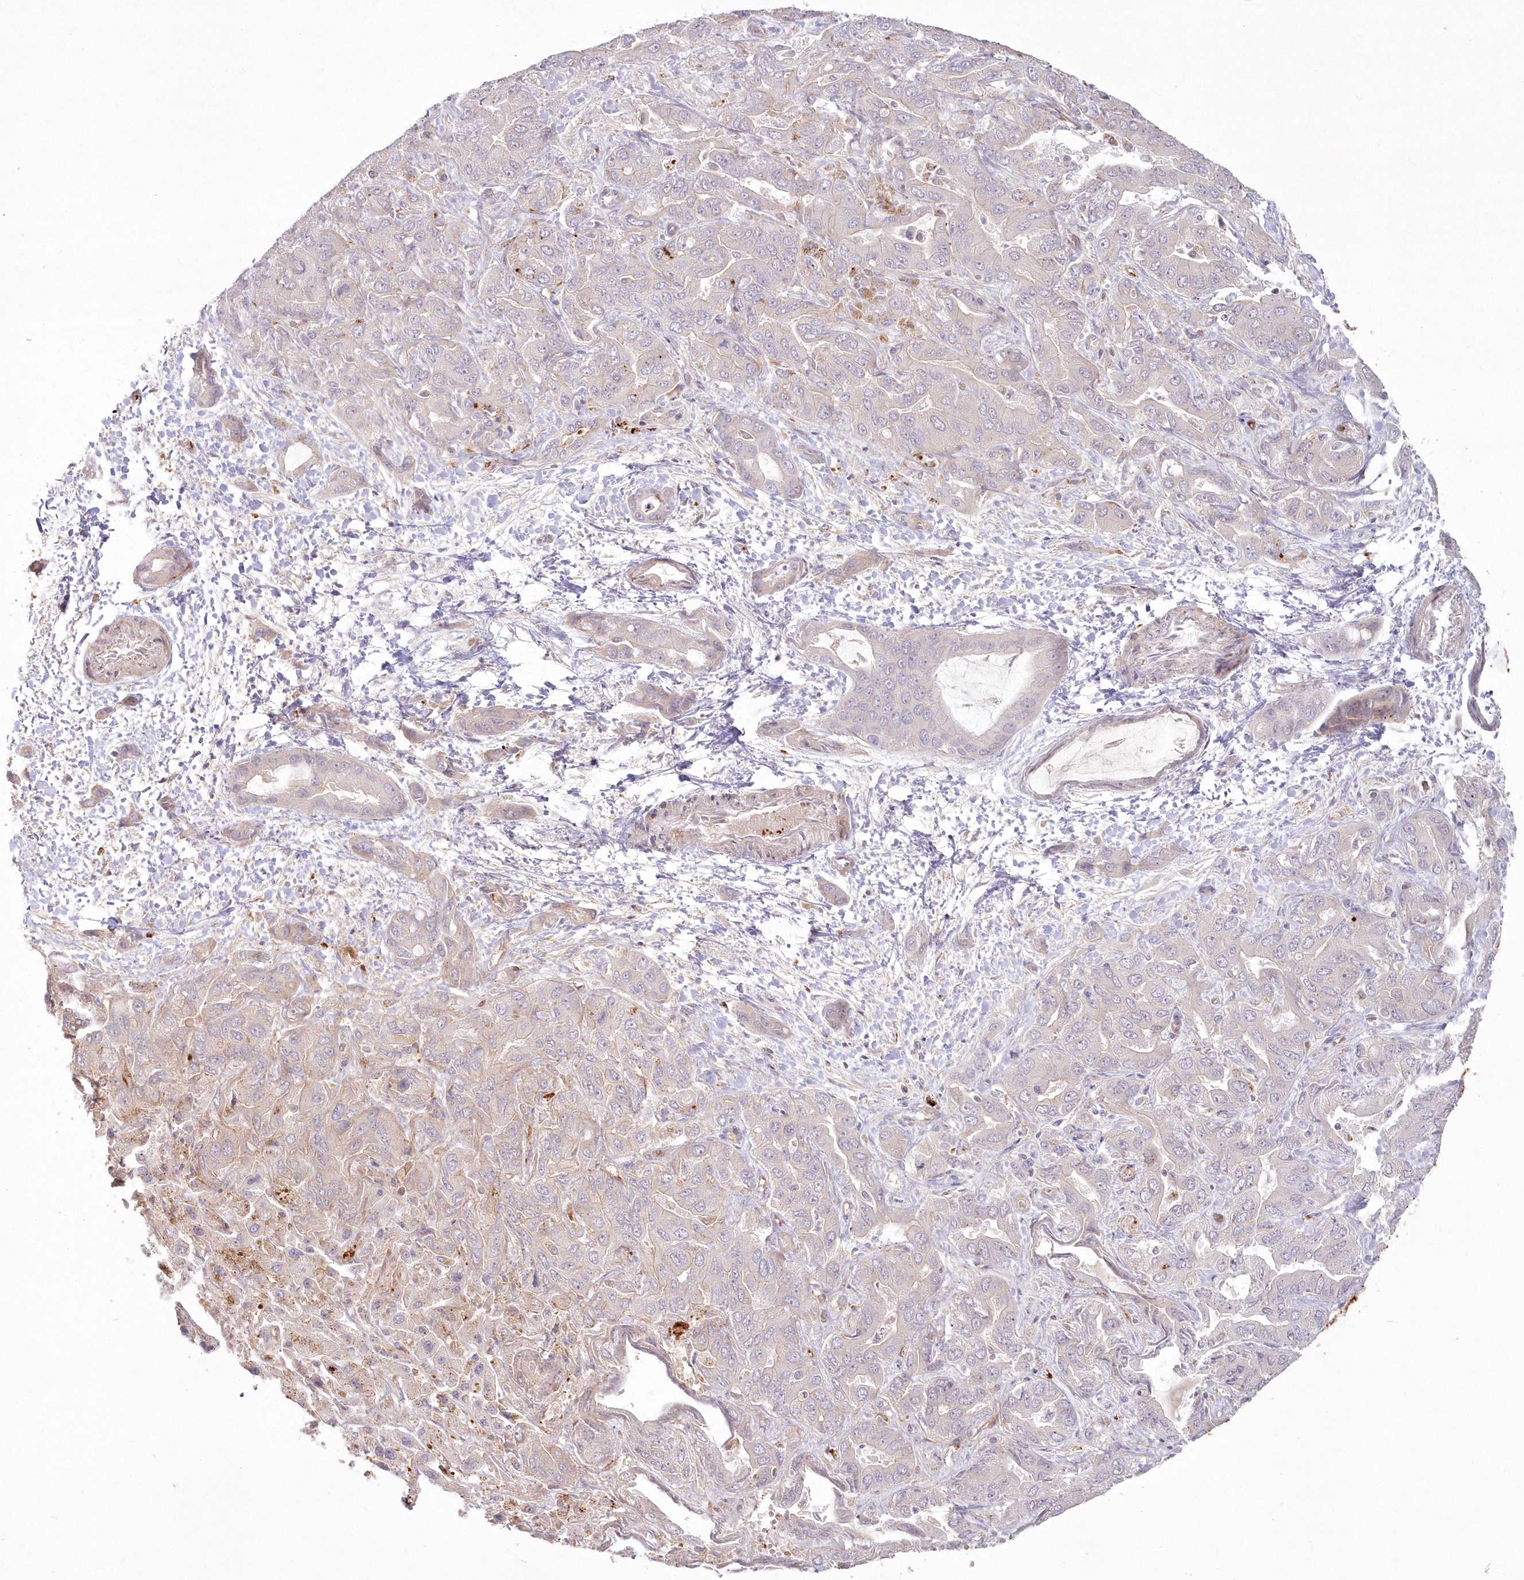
{"staining": {"intensity": "negative", "quantity": "none", "location": "none"}, "tissue": "liver cancer", "cell_type": "Tumor cells", "image_type": "cancer", "snomed": [{"axis": "morphology", "description": "Cholangiocarcinoma"}, {"axis": "topography", "description": "Liver"}], "caption": "Immunohistochemistry of liver cancer demonstrates no positivity in tumor cells.", "gene": "RGCC", "patient": {"sex": "female", "age": 52}}